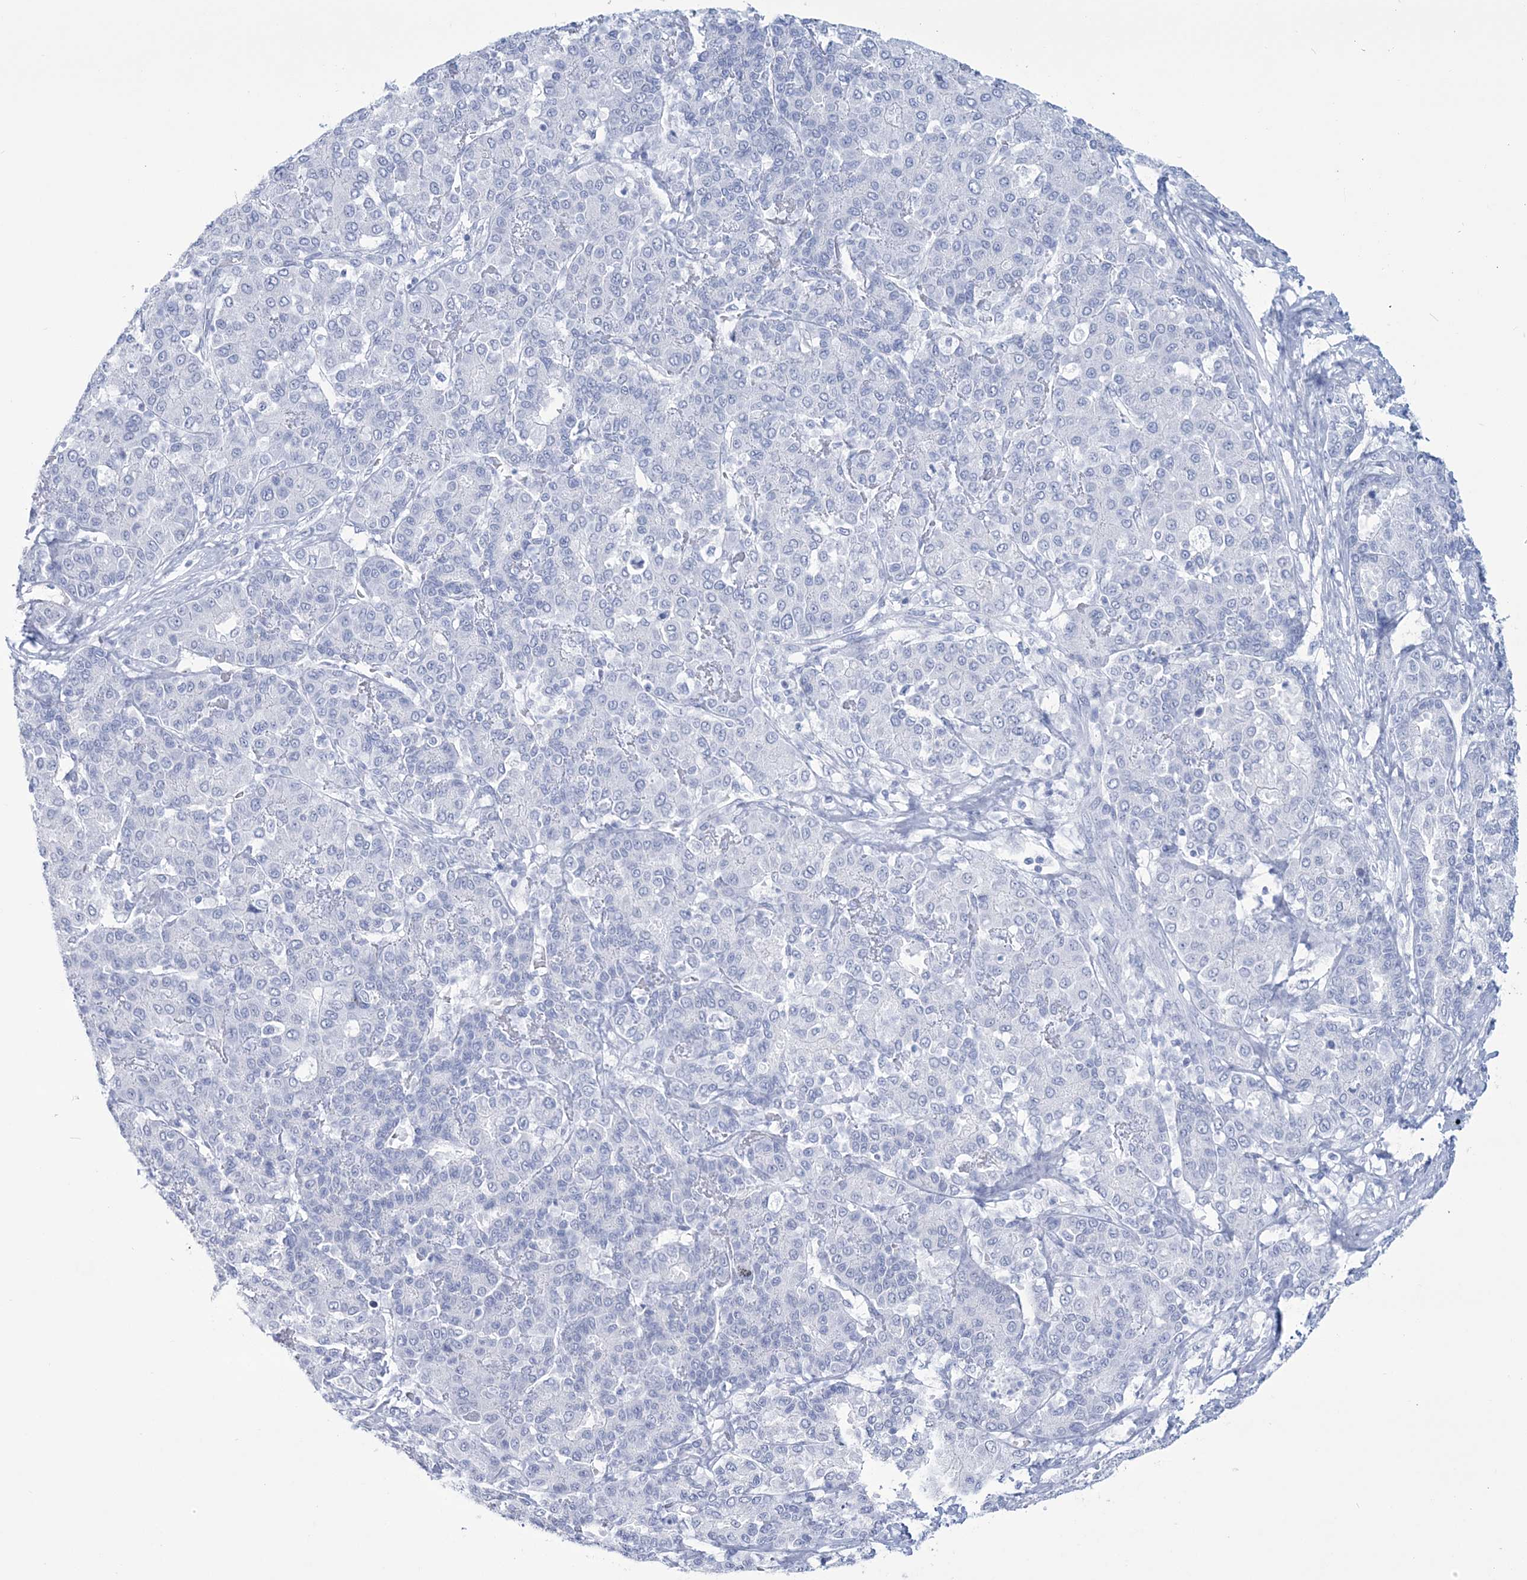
{"staining": {"intensity": "negative", "quantity": "none", "location": "none"}, "tissue": "liver cancer", "cell_type": "Tumor cells", "image_type": "cancer", "snomed": [{"axis": "morphology", "description": "Carcinoma, Hepatocellular, NOS"}, {"axis": "topography", "description": "Liver"}], "caption": "DAB immunohistochemical staining of human liver cancer (hepatocellular carcinoma) reveals no significant expression in tumor cells.", "gene": "DPCD", "patient": {"sex": "male", "age": 65}}